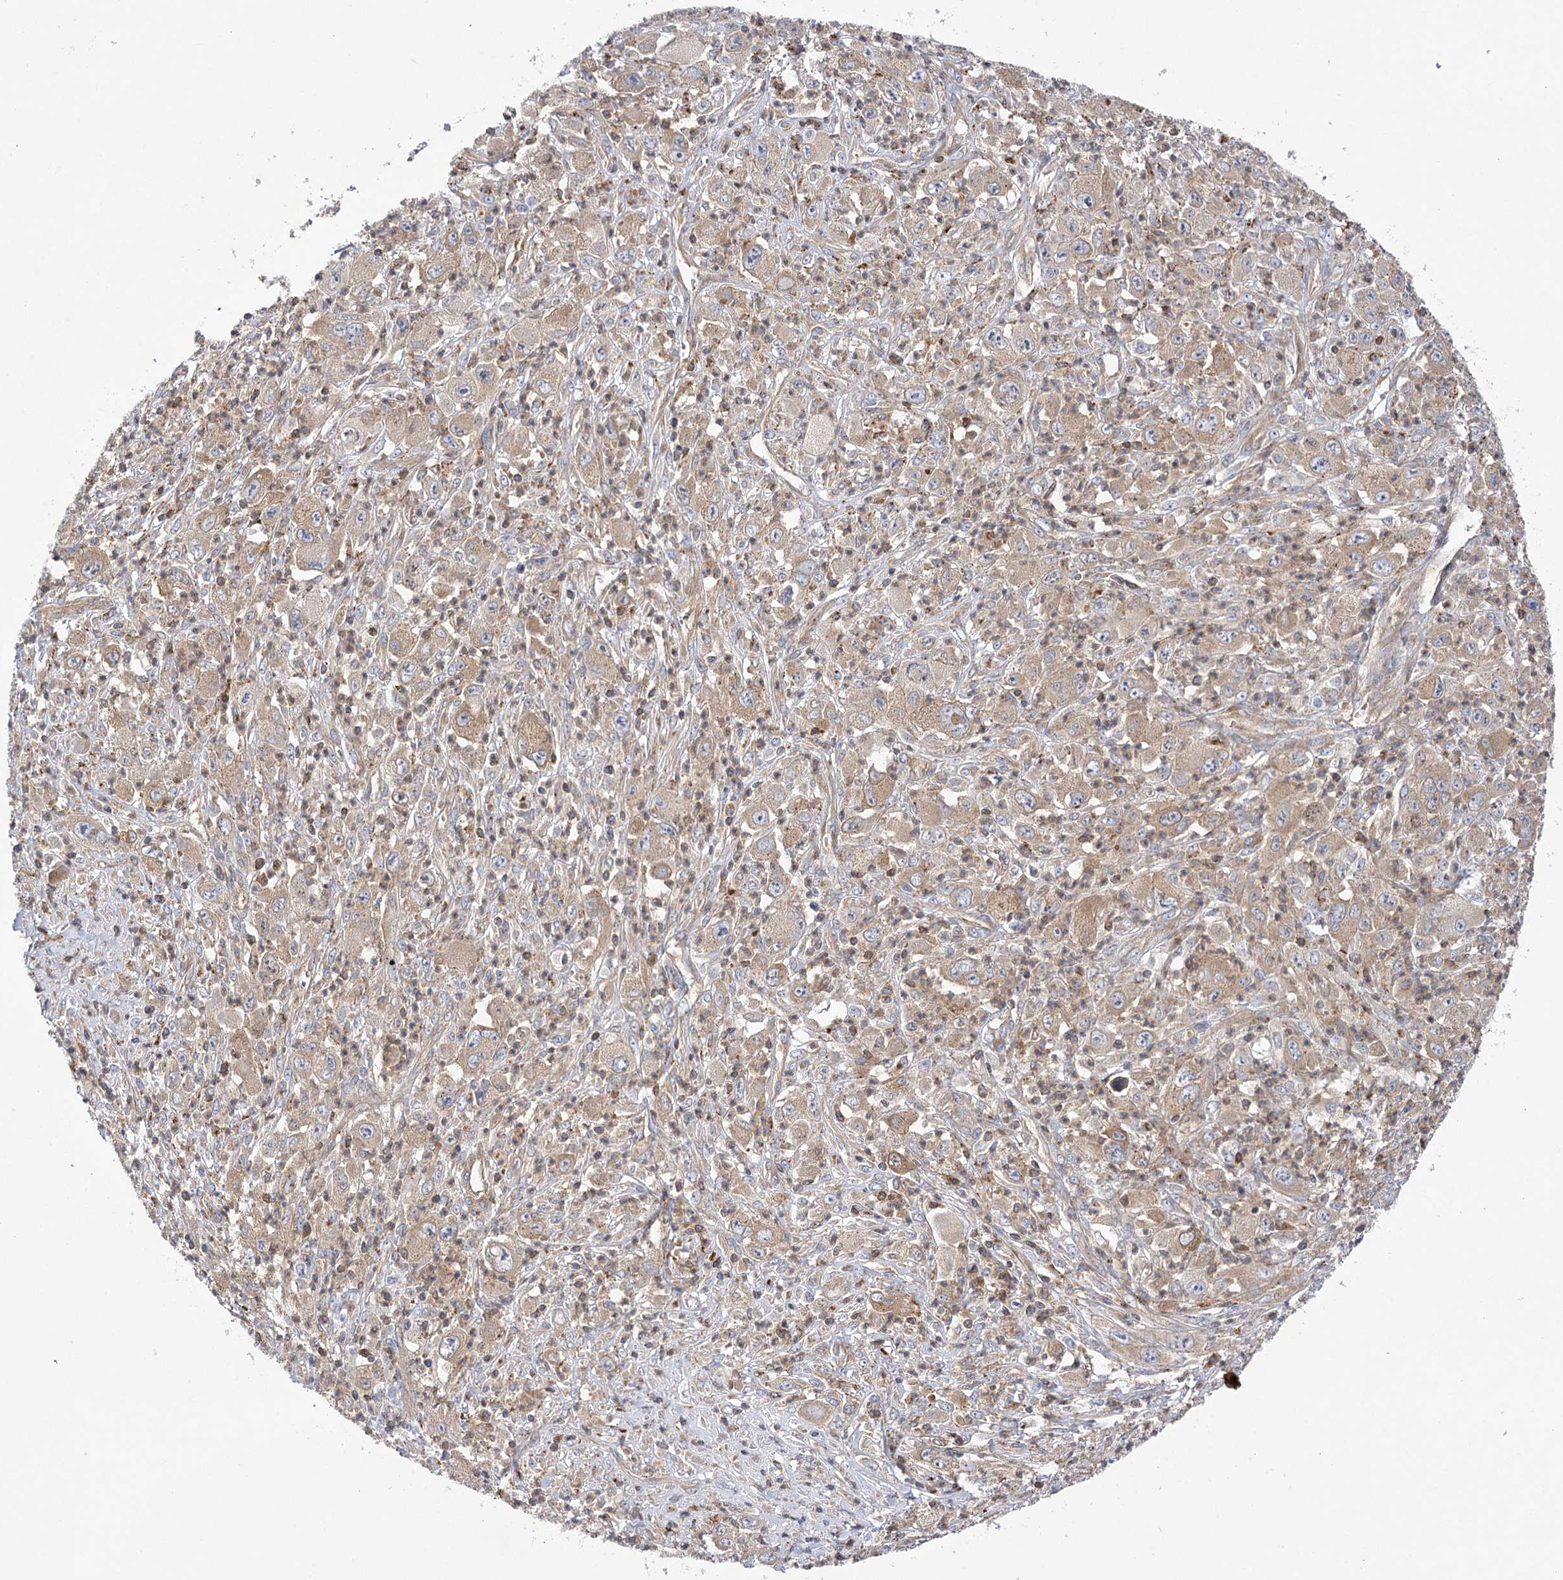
{"staining": {"intensity": "moderate", "quantity": "25%-75%", "location": "cytoplasmic/membranous"}, "tissue": "melanoma", "cell_type": "Tumor cells", "image_type": "cancer", "snomed": [{"axis": "morphology", "description": "Malignant melanoma, Metastatic site"}, {"axis": "topography", "description": "Skin"}], "caption": "Malignant melanoma (metastatic site) tissue demonstrates moderate cytoplasmic/membranous staining in approximately 25%-75% of tumor cells, visualized by immunohistochemistry.", "gene": "VPS37B", "patient": {"sex": "female", "age": 56}}